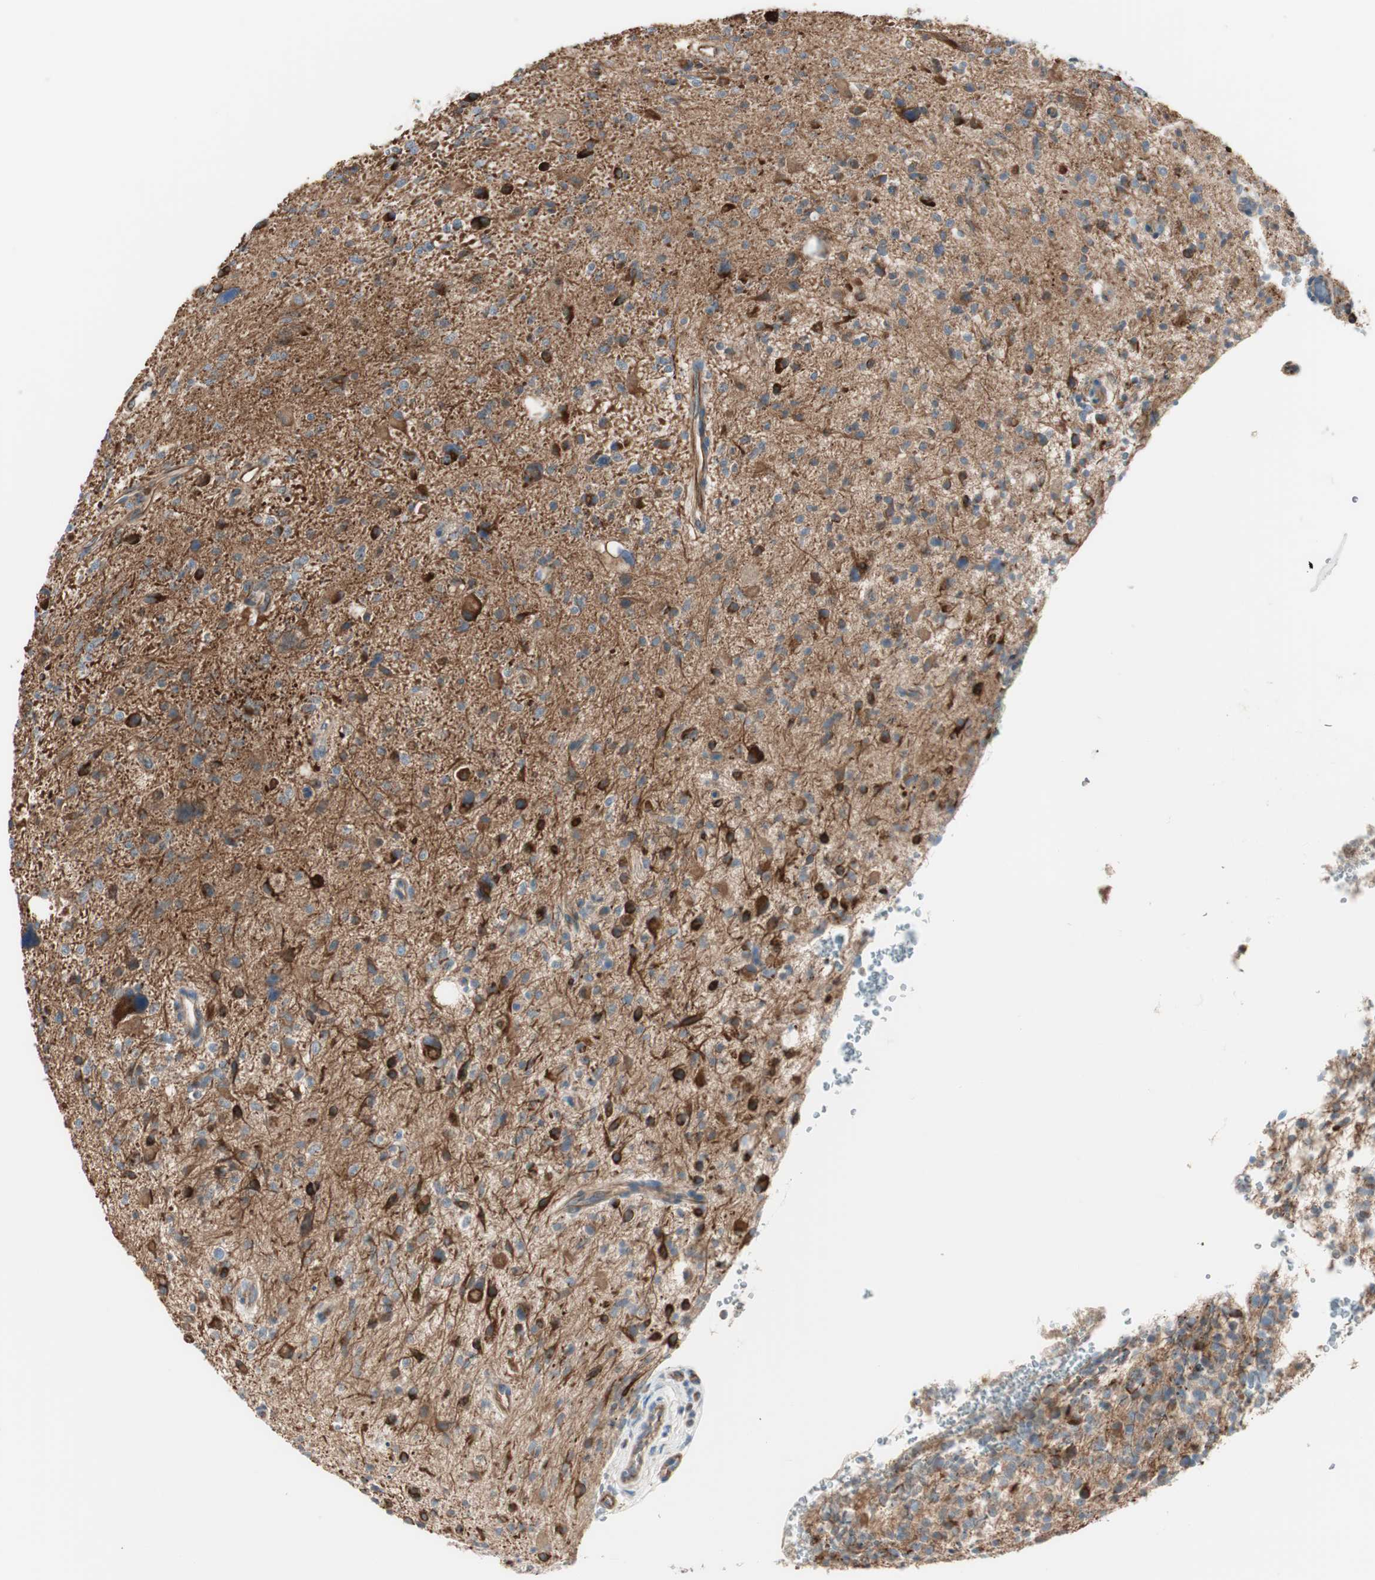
{"staining": {"intensity": "moderate", "quantity": "25%-75%", "location": "cytoplasmic/membranous"}, "tissue": "glioma", "cell_type": "Tumor cells", "image_type": "cancer", "snomed": [{"axis": "morphology", "description": "Glioma, malignant, High grade"}, {"axis": "topography", "description": "Brain"}], "caption": "A histopathology image of human glioma stained for a protein demonstrates moderate cytoplasmic/membranous brown staining in tumor cells.", "gene": "SRCIN1", "patient": {"sex": "male", "age": 48}}